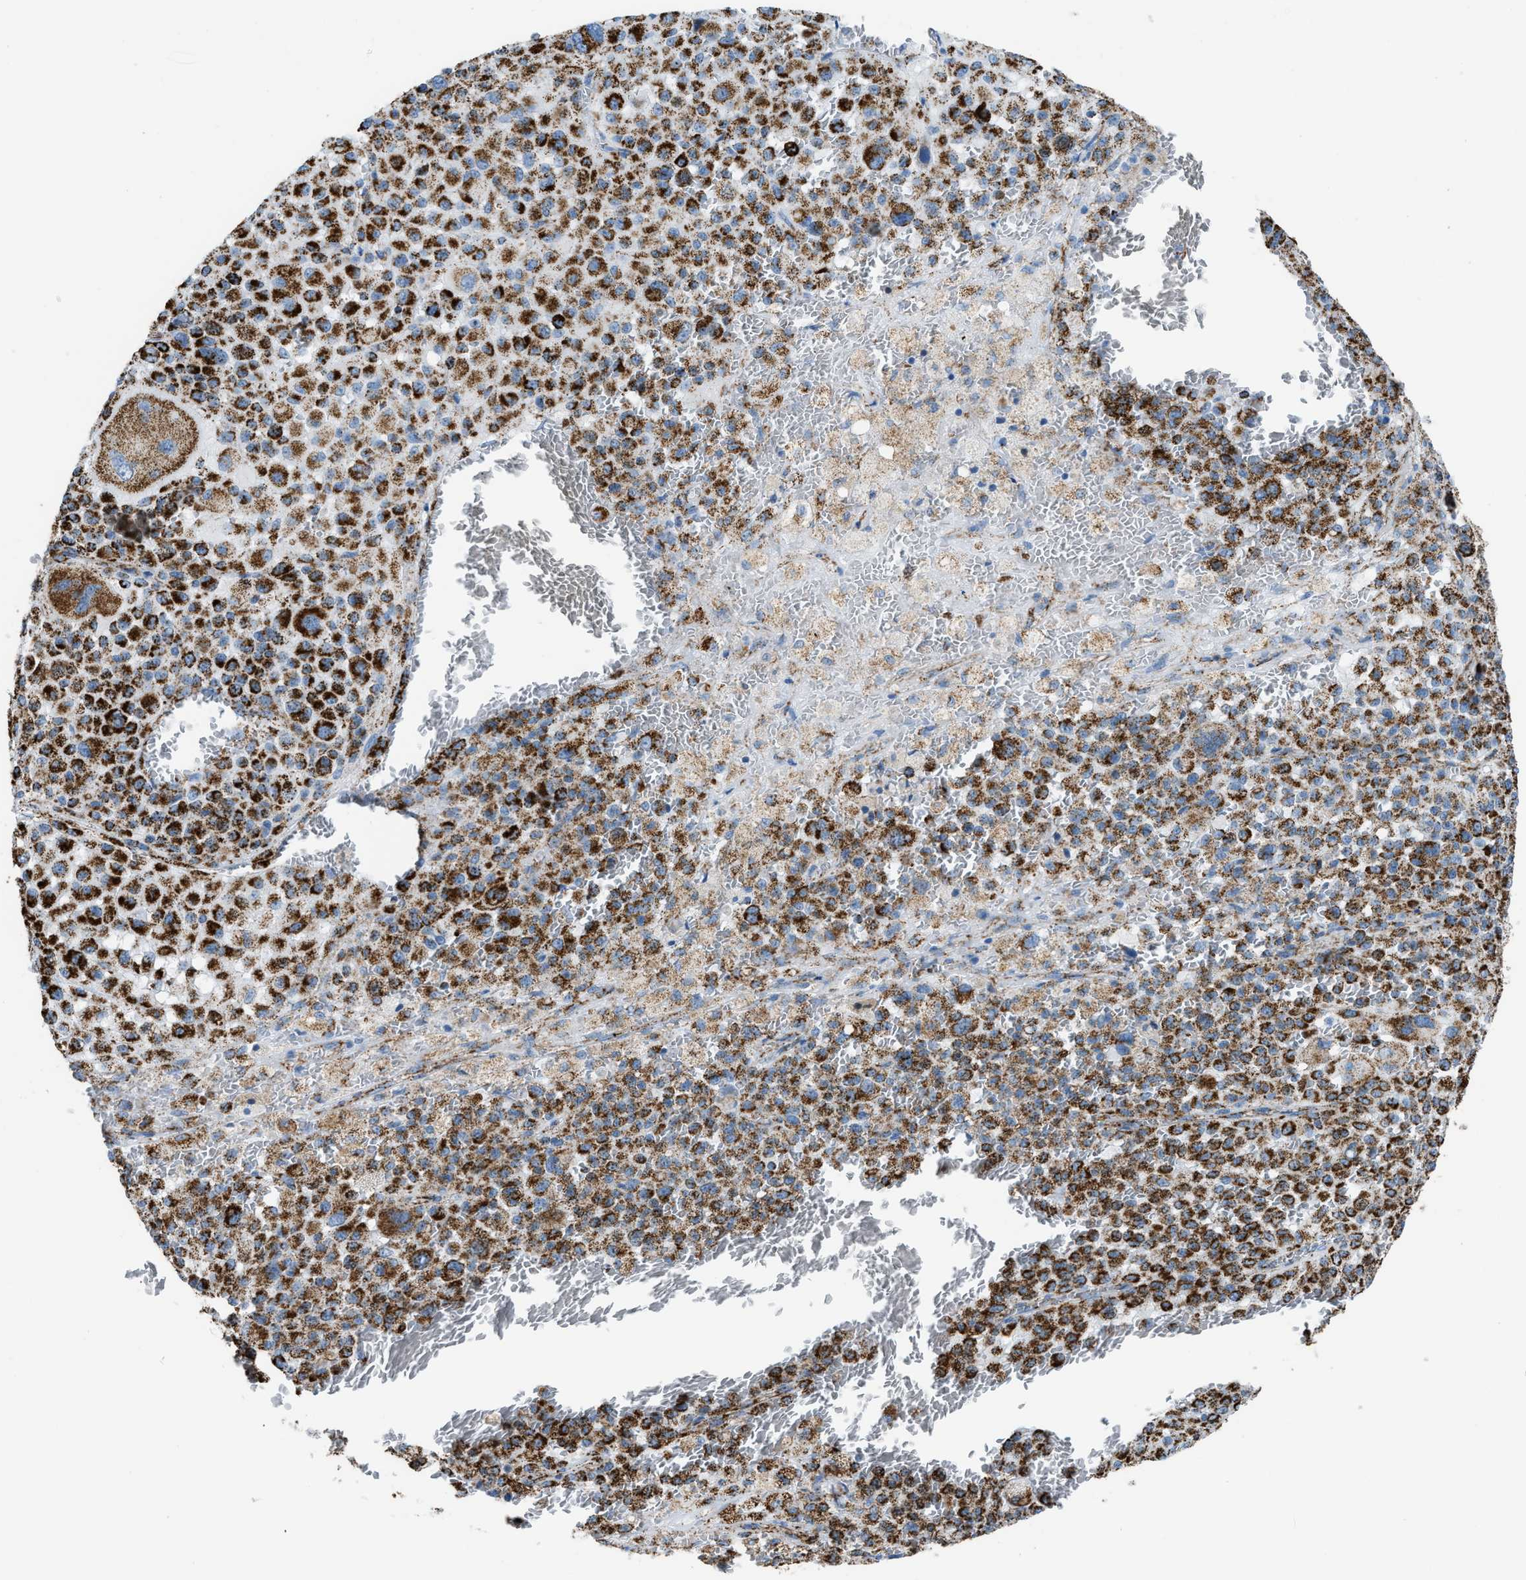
{"staining": {"intensity": "strong", "quantity": ">75%", "location": "cytoplasmic/membranous"}, "tissue": "melanoma", "cell_type": "Tumor cells", "image_type": "cancer", "snomed": [{"axis": "morphology", "description": "Malignant melanoma, Metastatic site"}, {"axis": "topography", "description": "Skin"}], "caption": "Protein expression analysis of malignant melanoma (metastatic site) demonstrates strong cytoplasmic/membranous expression in about >75% of tumor cells. The protein is shown in brown color, while the nuclei are stained blue.", "gene": "ETFB", "patient": {"sex": "female", "age": 74}}